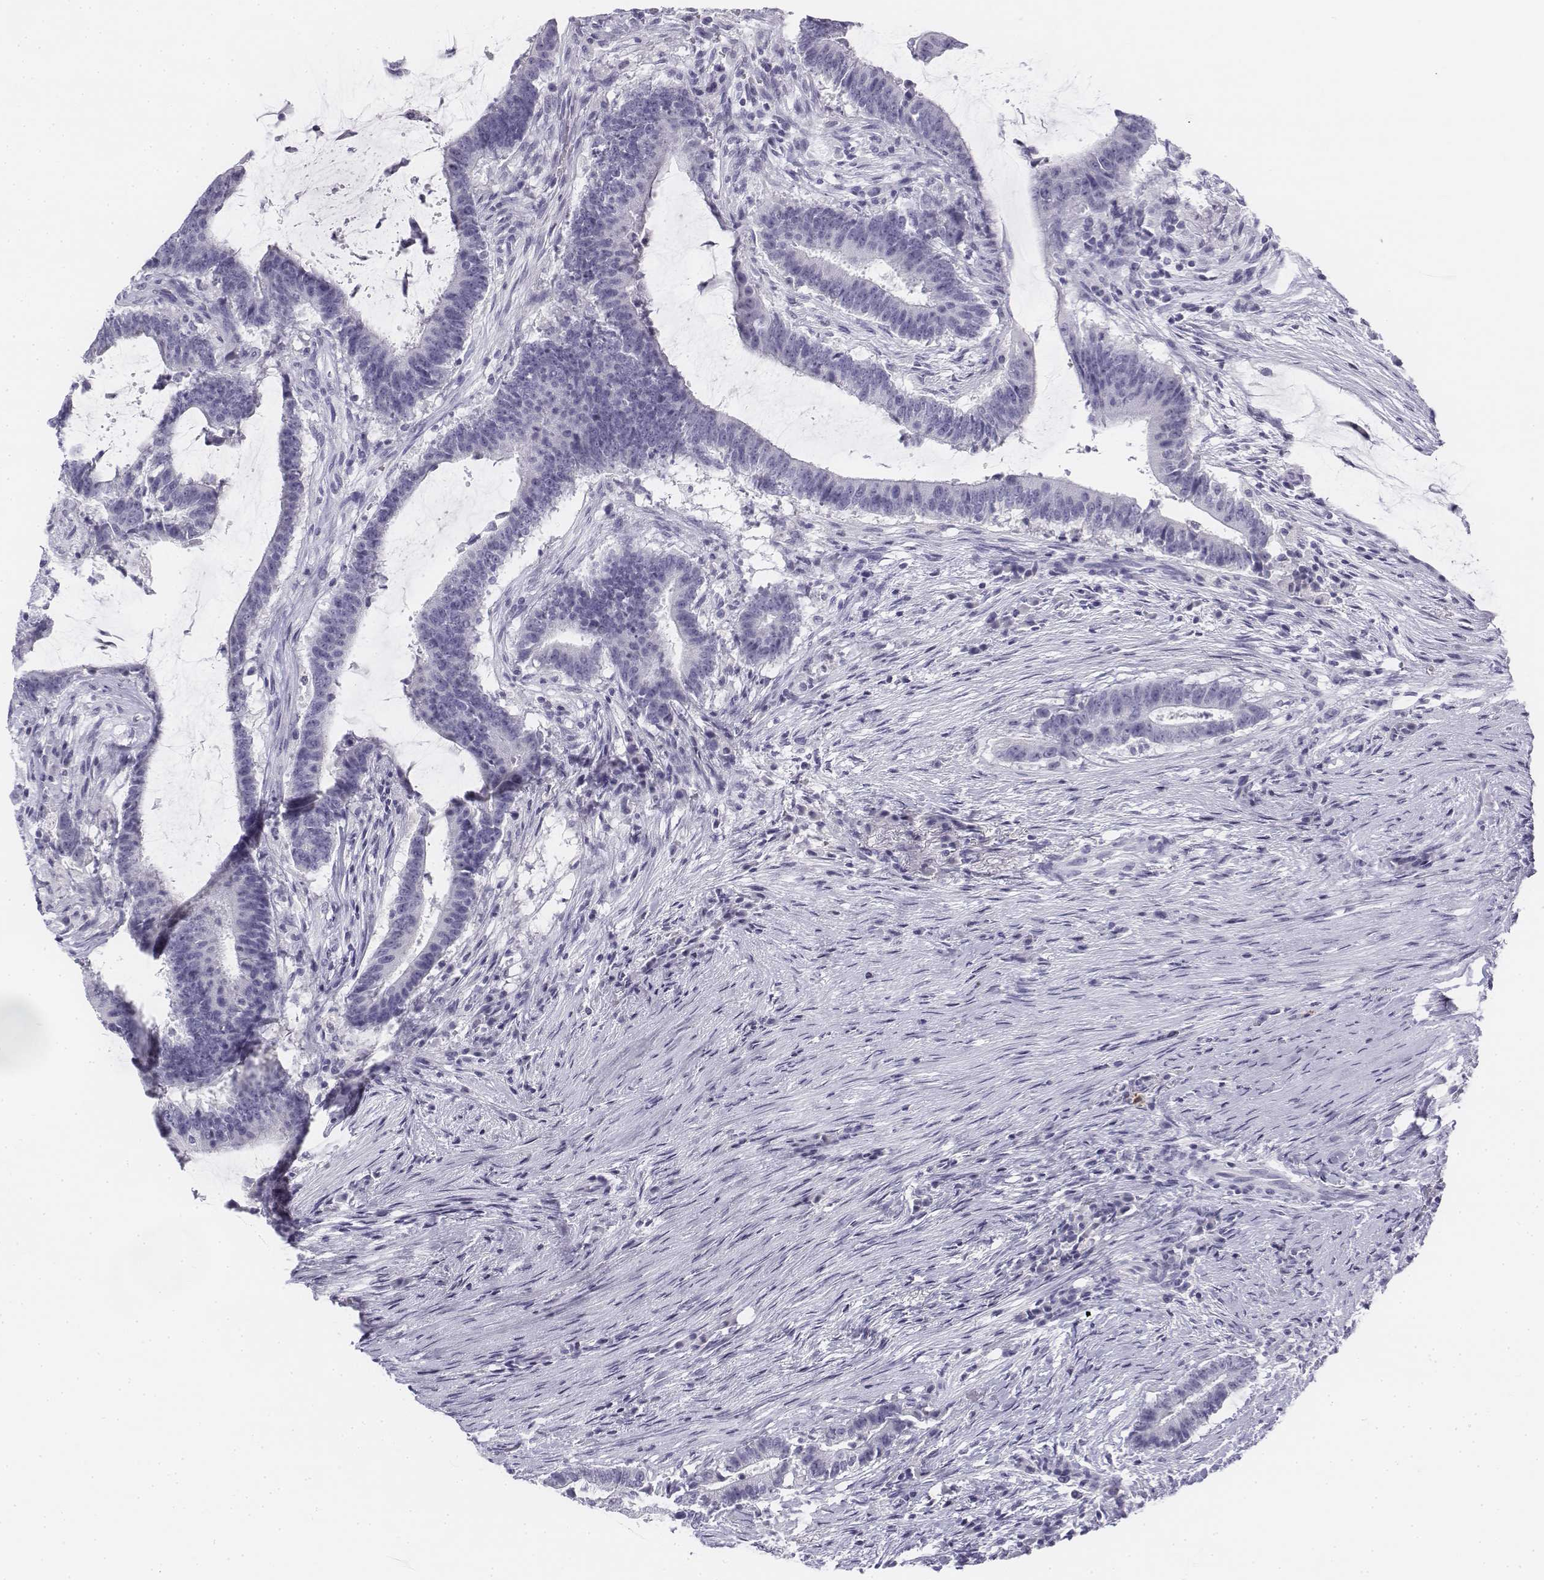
{"staining": {"intensity": "negative", "quantity": "none", "location": "none"}, "tissue": "colorectal cancer", "cell_type": "Tumor cells", "image_type": "cancer", "snomed": [{"axis": "morphology", "description": "Adenocarcinoma, NOS"}, {"axis": "topography", "description": "Colon"}], "caption": "High magnification brightfield microscopy of colorectal cancer (adenocarcinoma) stained with DAB (3,3'-diaminobenzidine) (brown) and counterstained with hematoxylin (blue): tumor cells show no significant positivity.", "gene": "UCN2", "patient": {"sex": "female", "age": 43}}